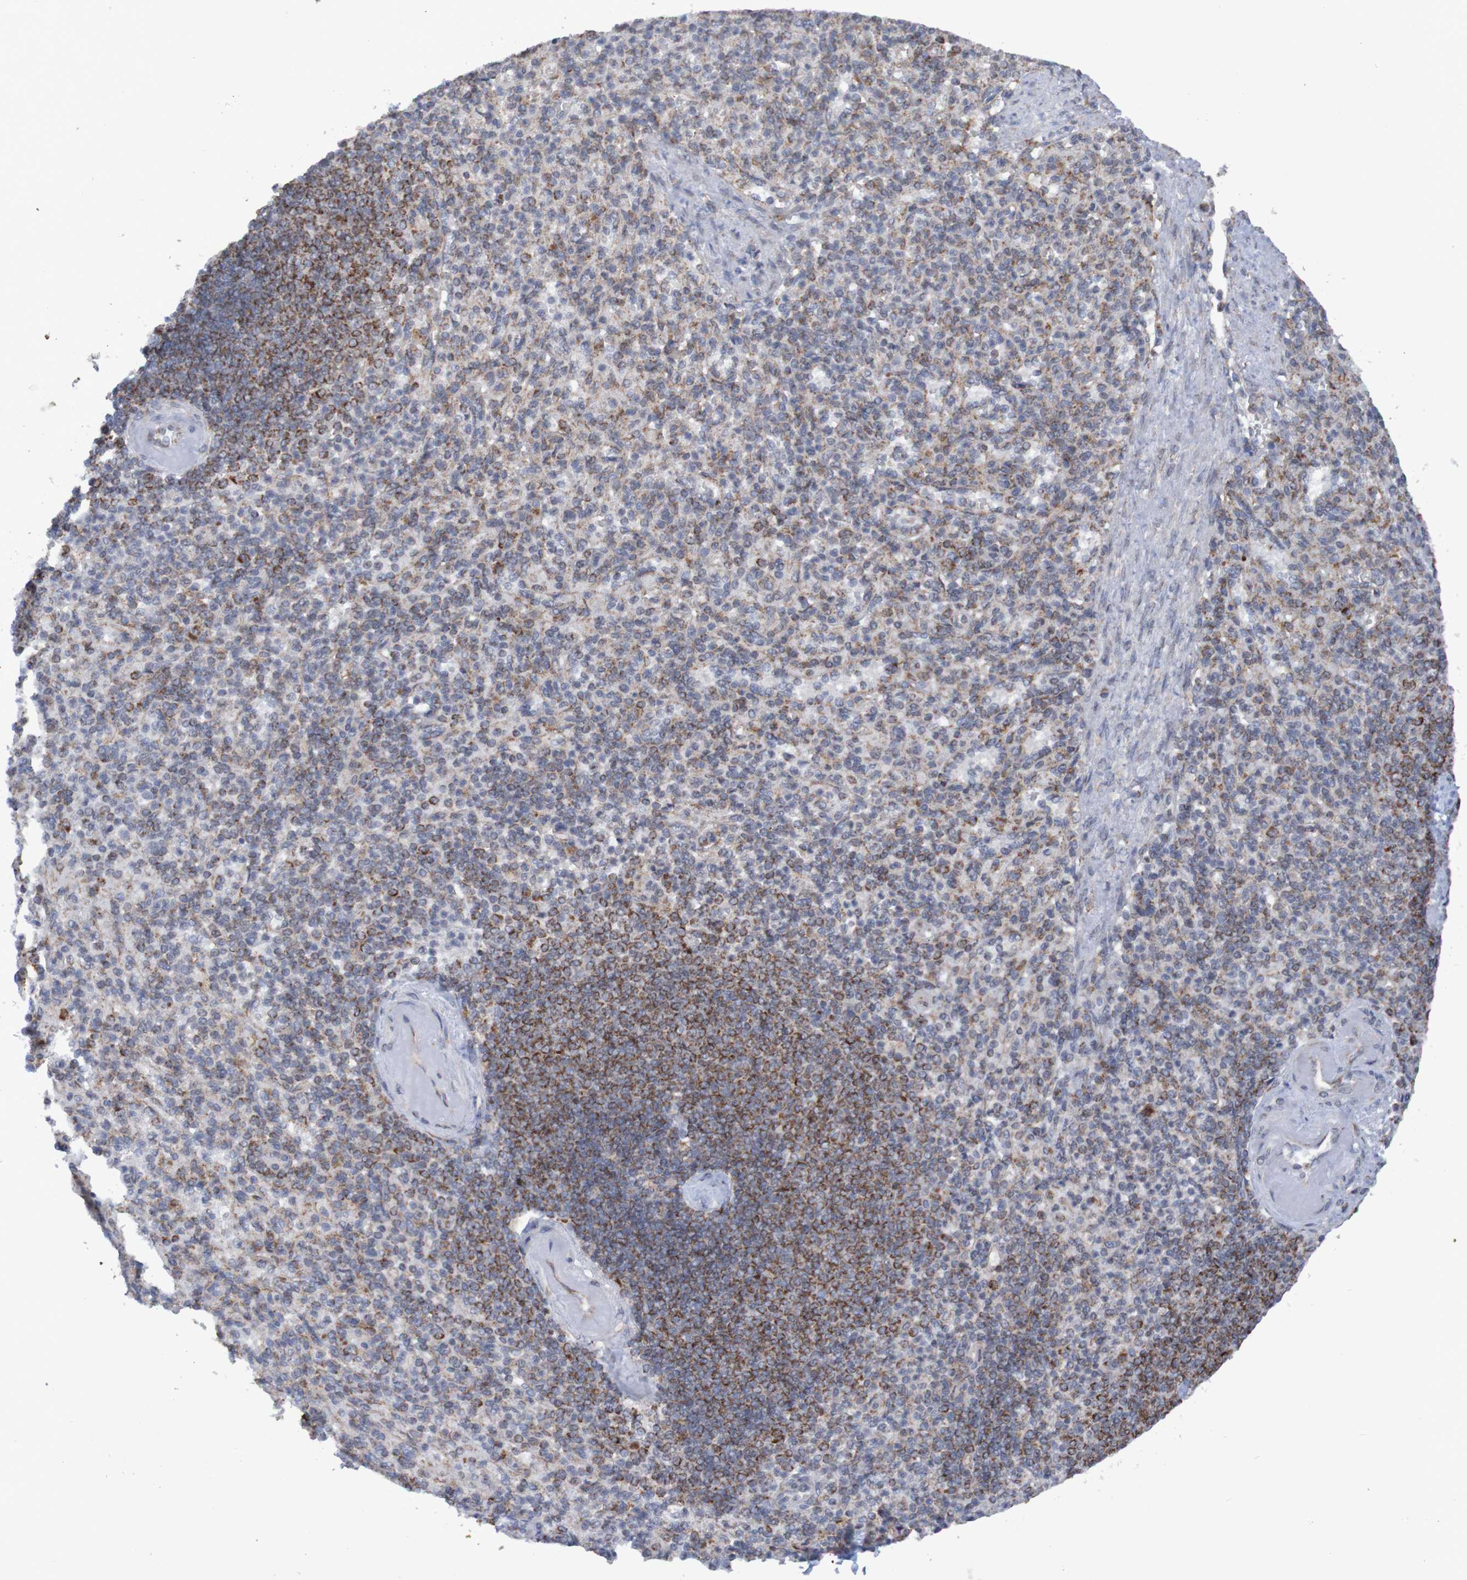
{"staining": {"intensity": "negative", "quantity": "none", "location": "none"}, "tissue": "spleen", "cell_type": "Cells in red pulp", "image_type": "normal", "snomed": [{"axis": "morphology", "description": "Normal tissue, NOS"}, {"axis": "topography", "description": "Spleen"}], "caption": "Immunohistochemistry of benign spleen reveals no positivity in cells in red pulp.", "gene": "DVL1", "patient": {"sex": "female", "age": 74}}